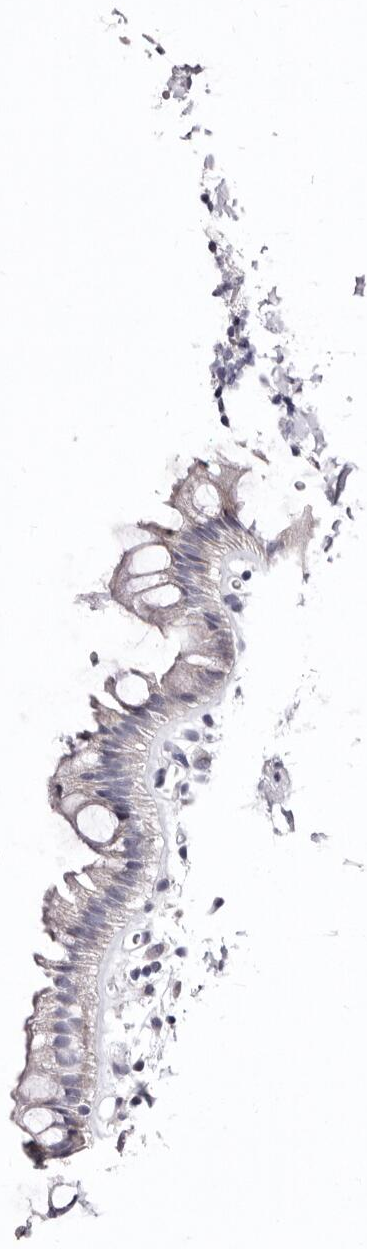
{"staining": {"intensity": "negative", "quantity": "none", "location": "none"}, "tissue": "rectum", "cell_type": "Glandular cells", "image_type": "normal", "snomed": [{"axis": "morphology", "description": "Normal tissue, NOS"}, {"axis": "topography", "description": "Rectum"}], "caption": "This image is of unremarkable rectum stained with IHC to label a protein in brown with the nuclei are counter-stained blue. There is no expression in glandular cells. Nuclei are stained in blue.", "gene": "CDCA8", "patient": {"sex": "female", "age": 65}}